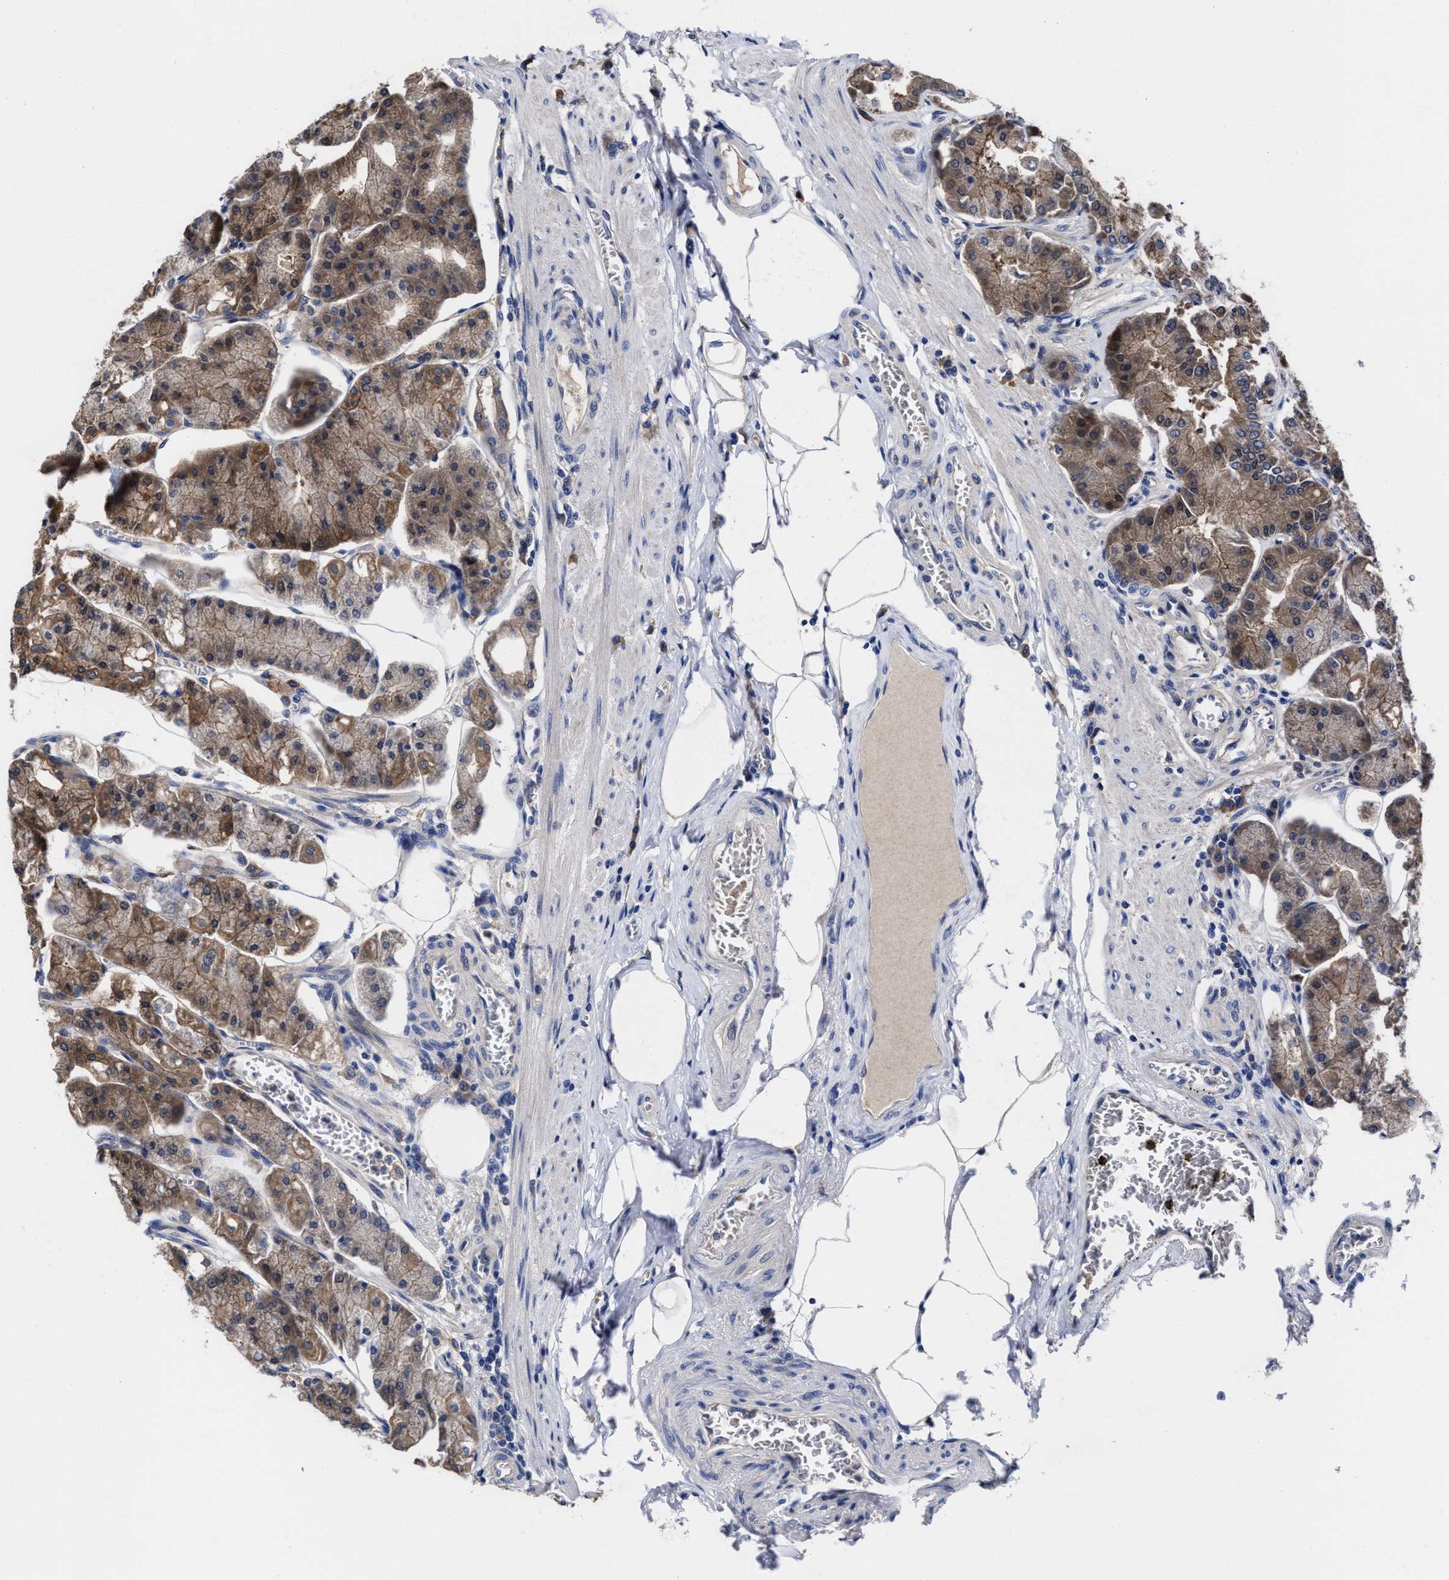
{"staining": {"intensity": "strong", "quantity": "25%-75%", "location": "cytoplasmic/membranous"}, "tissue": "stomach", "cell_type": "Glandular cells", "image_type": "normal", "snomed": [{"axis": "morphology", "description": "Normal tissue, NOS"}, {"axis": "topography", "description": "Stomach, lower"}], "caption": "Normal stomach was stained to show a protein in brown. There is high levels of strong cytoplasmic/membranous positivity in about 25%-75% of glandular cells.", "gene": "TXNDC17", "patient": {"sex": "male", "age": 71}}